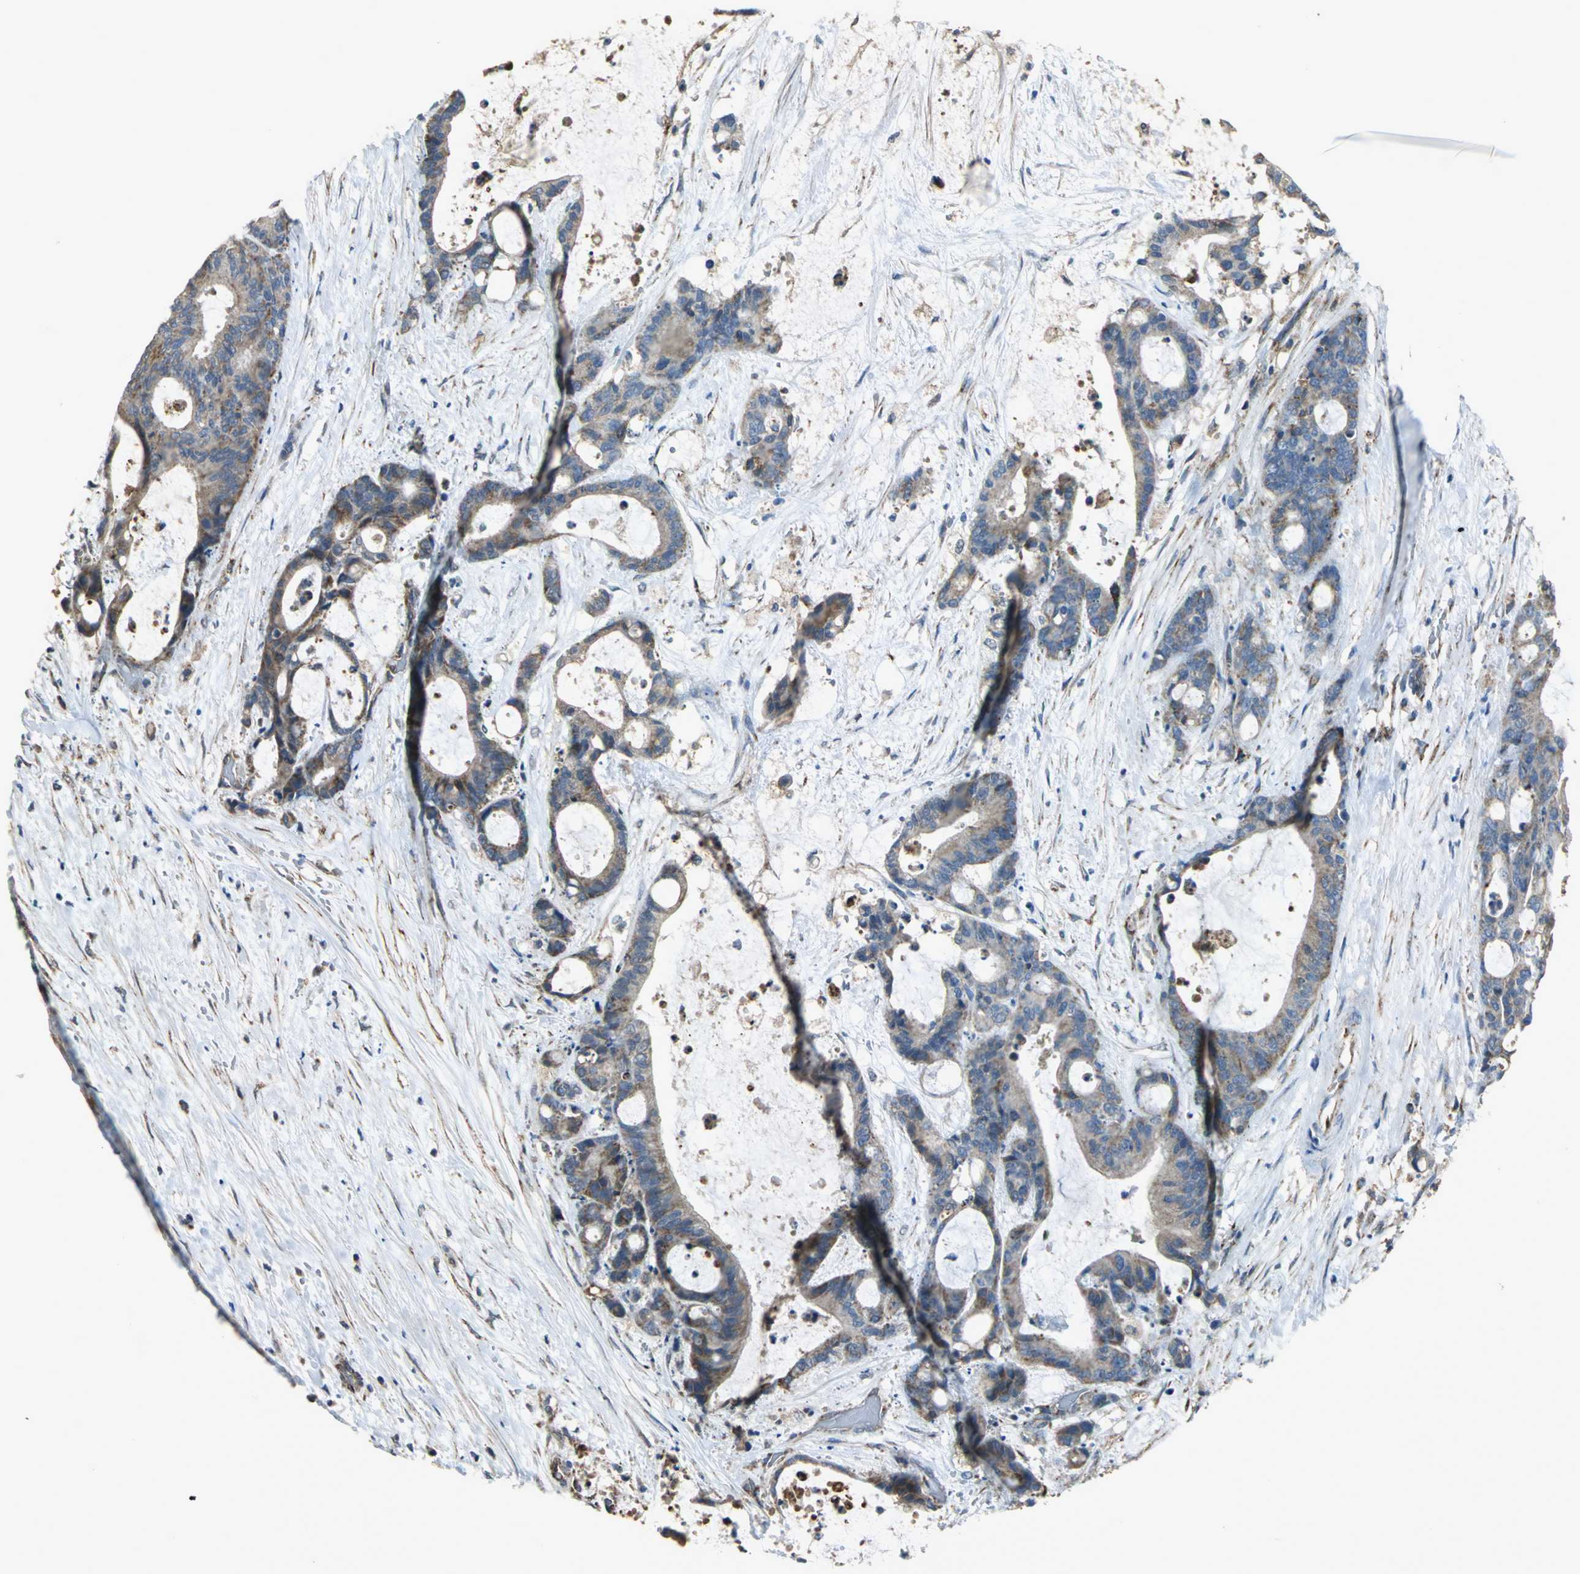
{"staining": {"intensity": "moderate", "quantity": ">75%", "location": "cytoplasmic/membranous"}, "tissue": "liver cancer", "cell_type": "Tumor cells", "image_type": "cancer", "snomed": [{"axis": "morphology", "description": "Cholangiocarcinoma"}, {"axis": "topography", "description": "Liver"}], "caption": "High-power microscopy captured an immunohistochemistry photomicrograph of cholangiocarcinoma (liver), revealing moderate cytoplasmic/membranous expression in about >75% of tumor cells.", "gene": "NDUFB5", "patient": {"sex": "female", "age": 73}}